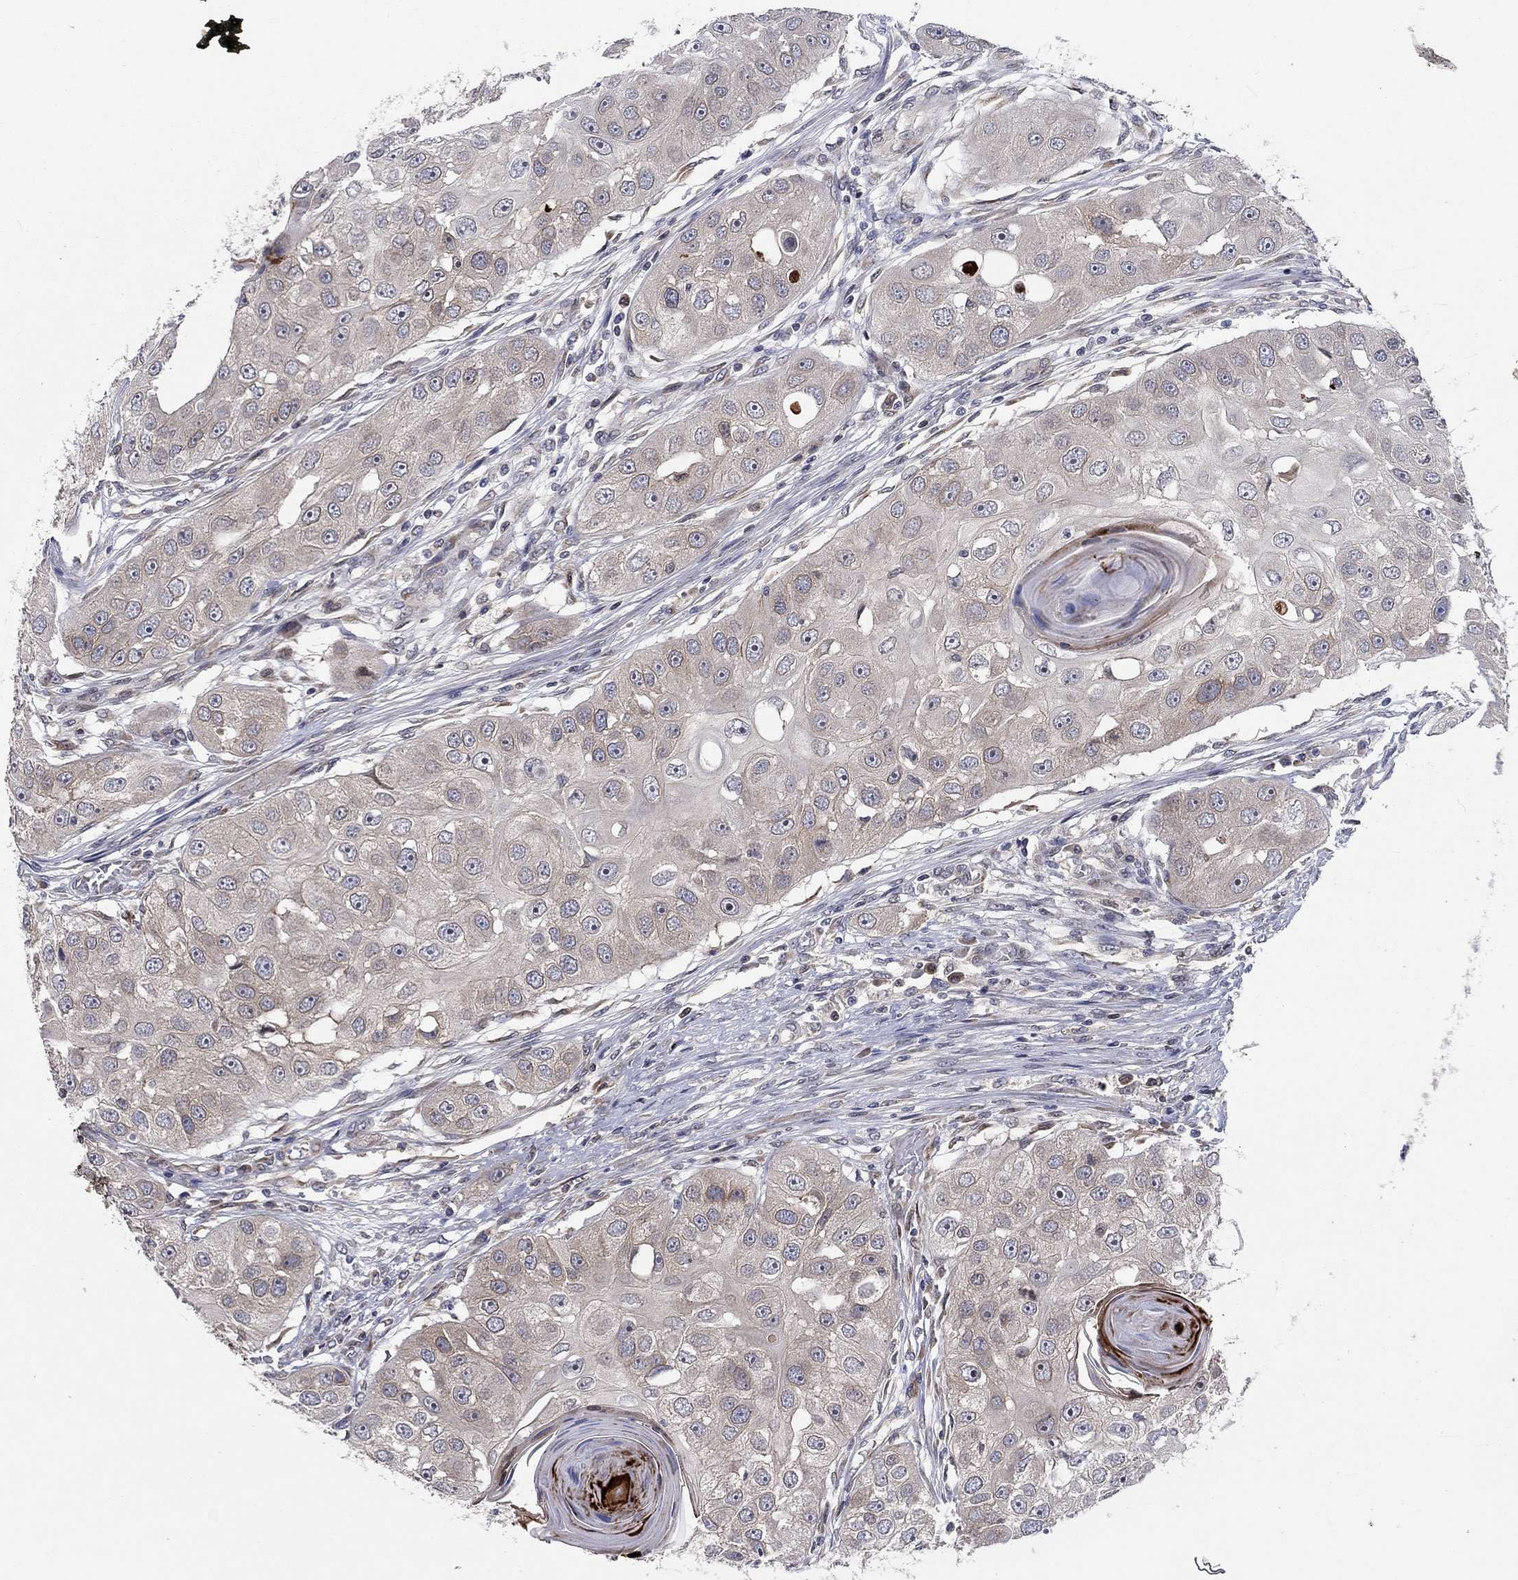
{"staining": {"intensity": "negative", "quantity": "none", "location": "none"}, "tissue": "head and neck cancer", "cell_type": "Tumor cells", "image_type": "cancer", "snomed": [{"axis": "morphology", "description": "Normal tissue, NOS"}, {"axis": "morphology", "description": "Squamous cell carcinoma, NOS"}, {"axis": "topography", "description": "Skeletal muscle"}, {"axis": "topography", "description": "Head-Neck"}], "caption": "The IHC micrograph has no significant staining in tumor cells of squamous cell carcinoma (head and neck) tissue. (DAB IHC, high magnification).", "gene": "CETN3", "patient": {"sex": "male", "age": 51}}